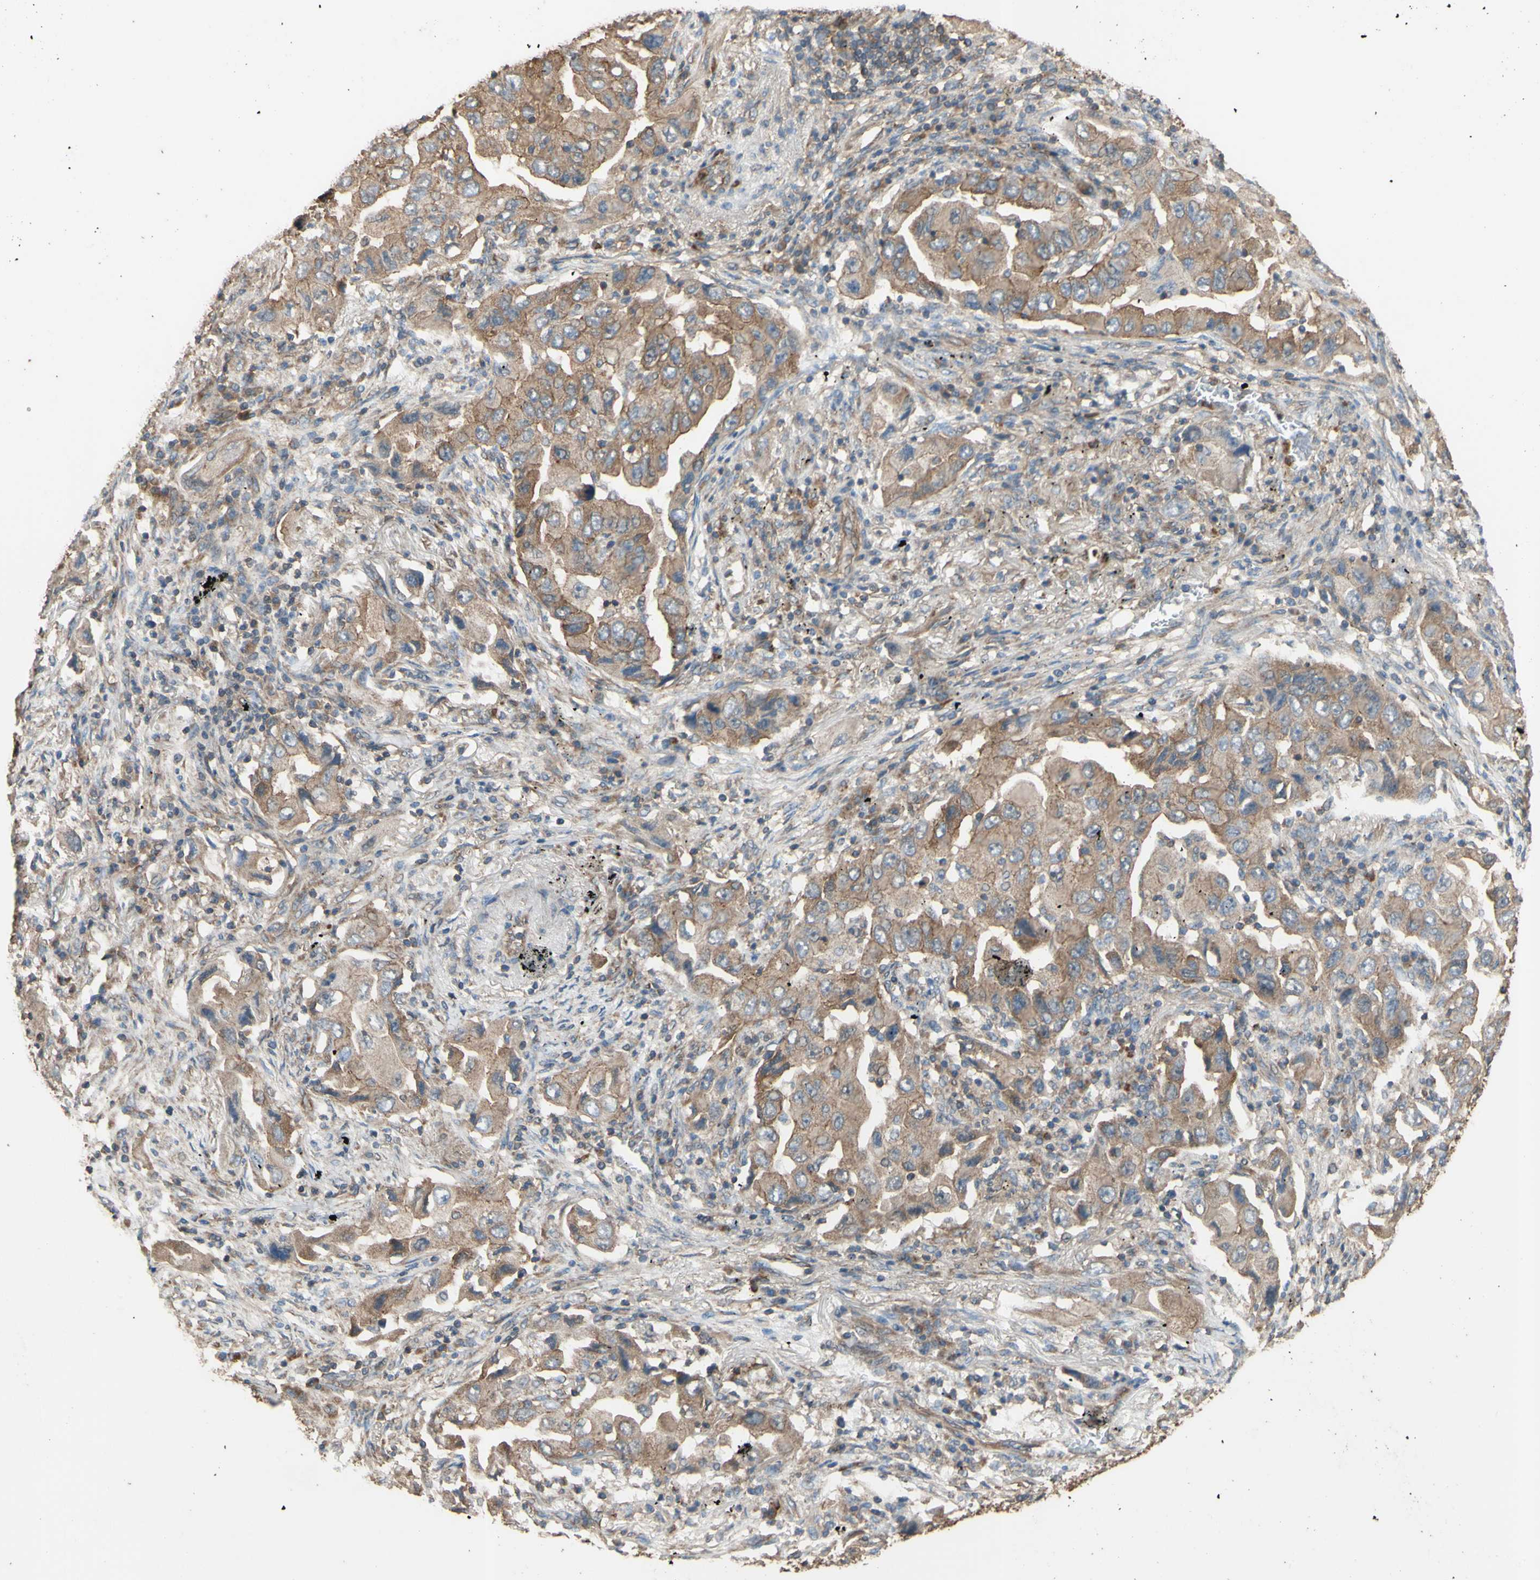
{"staining": {"intensity": "moderate", "quantity": ">75%", "location": "cytoplasmic/membranous"}, "tissue": "lung cancer", "cell_type": "Tumor cells", "image_type": "cancer", "snomed": [{"axis": "morphology", "description": "Adenocarcinoma, NOS"}, {"axis": "topography", "description": "Lung"}], "caption": "Immunohistochemical staining of lung cancer shows medium levels of moderate cytoplasmic/membranous positivity in approximately >75% of tumor cells. The staining is performed using DAB (3,3'-diaminobenzidine) brown chromogen to label protein expression. The nuclei are counter-stained blue using hematoxylin.", "gene": "CTTN", "patient": {"sex": "female", "age": 65}}